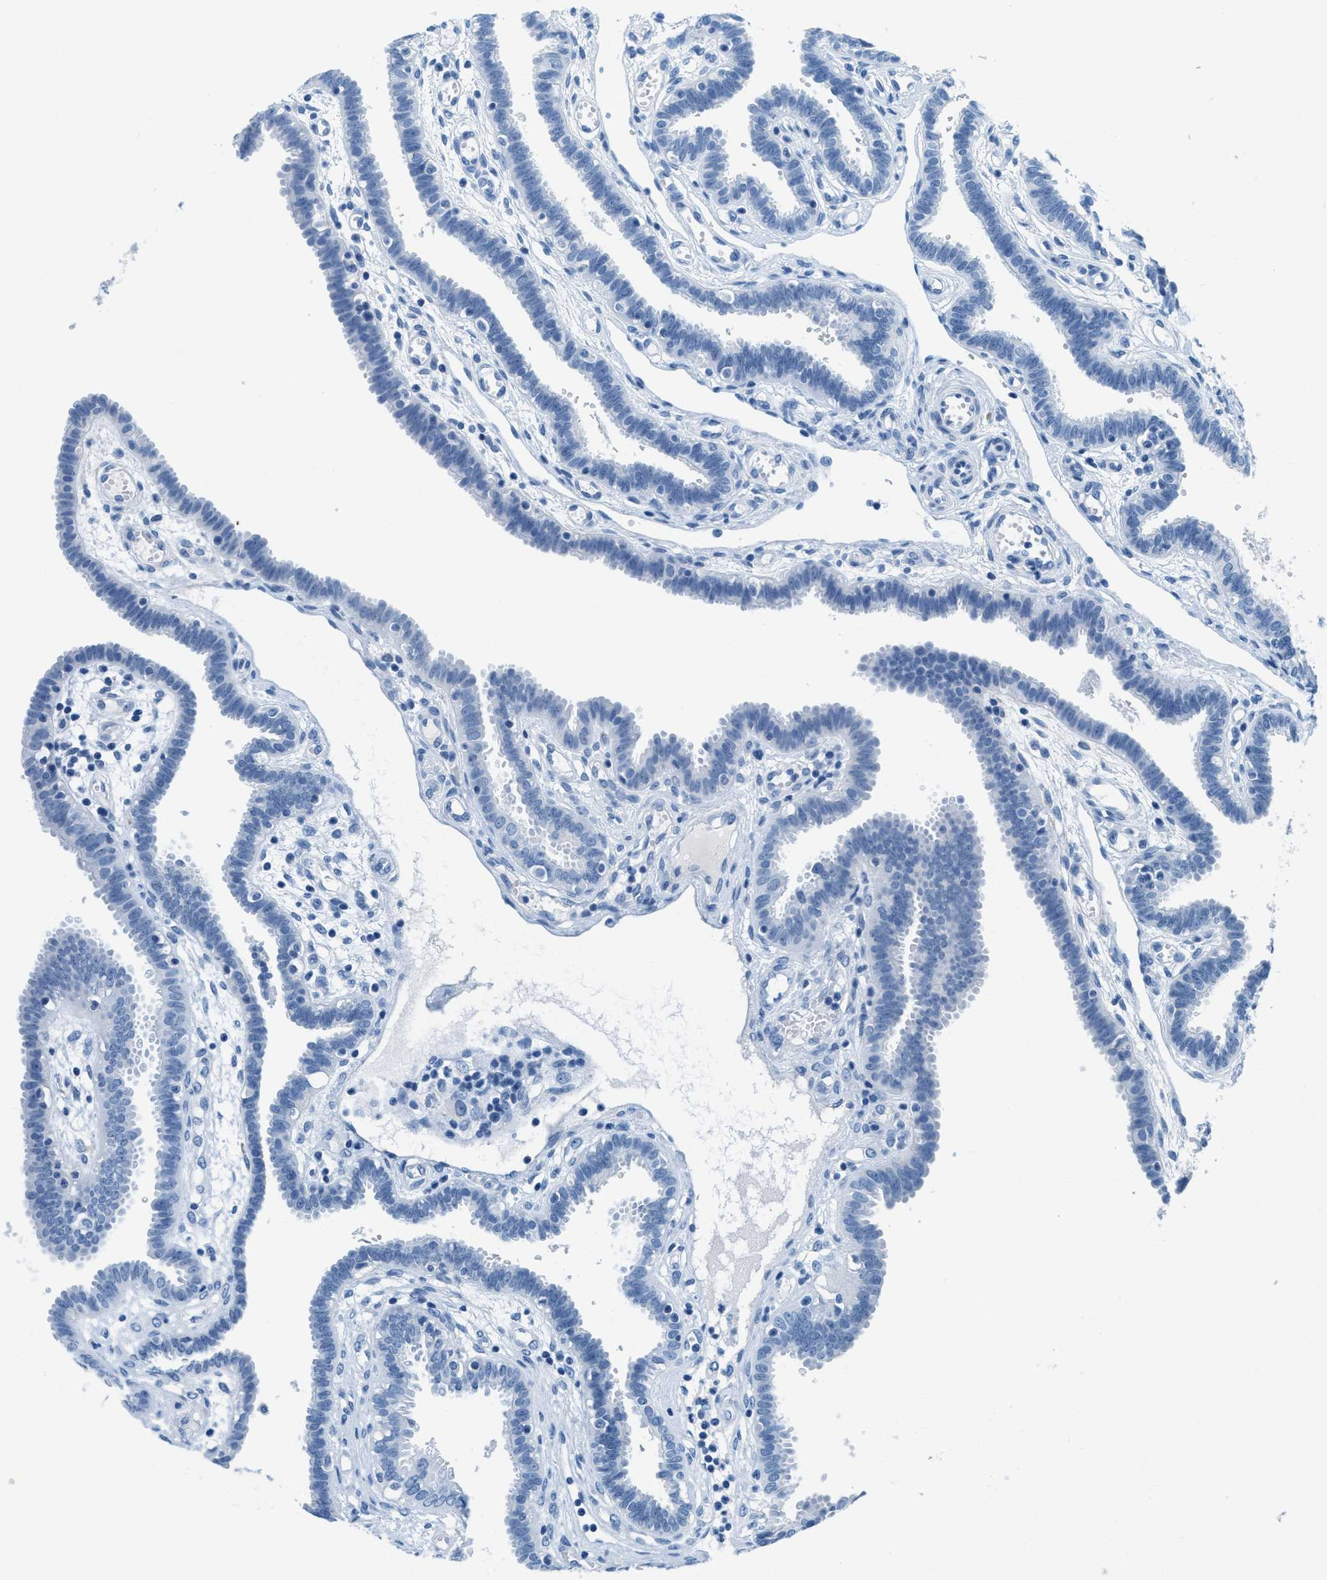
{"staining": {"intensity": "negative", "quantity": "none", "location": "none"}, "tissue": "fallopian tube", "cell_type": "Glandular cells", "image_type": "normal", "snomed": [{"axis": "morphology", "description": "Normal tissue, NOS"}, {"axis": "topography", "description": "Fallopian tube"}, {"axis": "topography", "description": "Placenta"}], "caption": "This is an immunohistochemistry histopathology image of normal fallopian tube. There is no positivity in glandular cells.", "gene": "MGARP", "patient": {"sex": "female", "age": 32}}